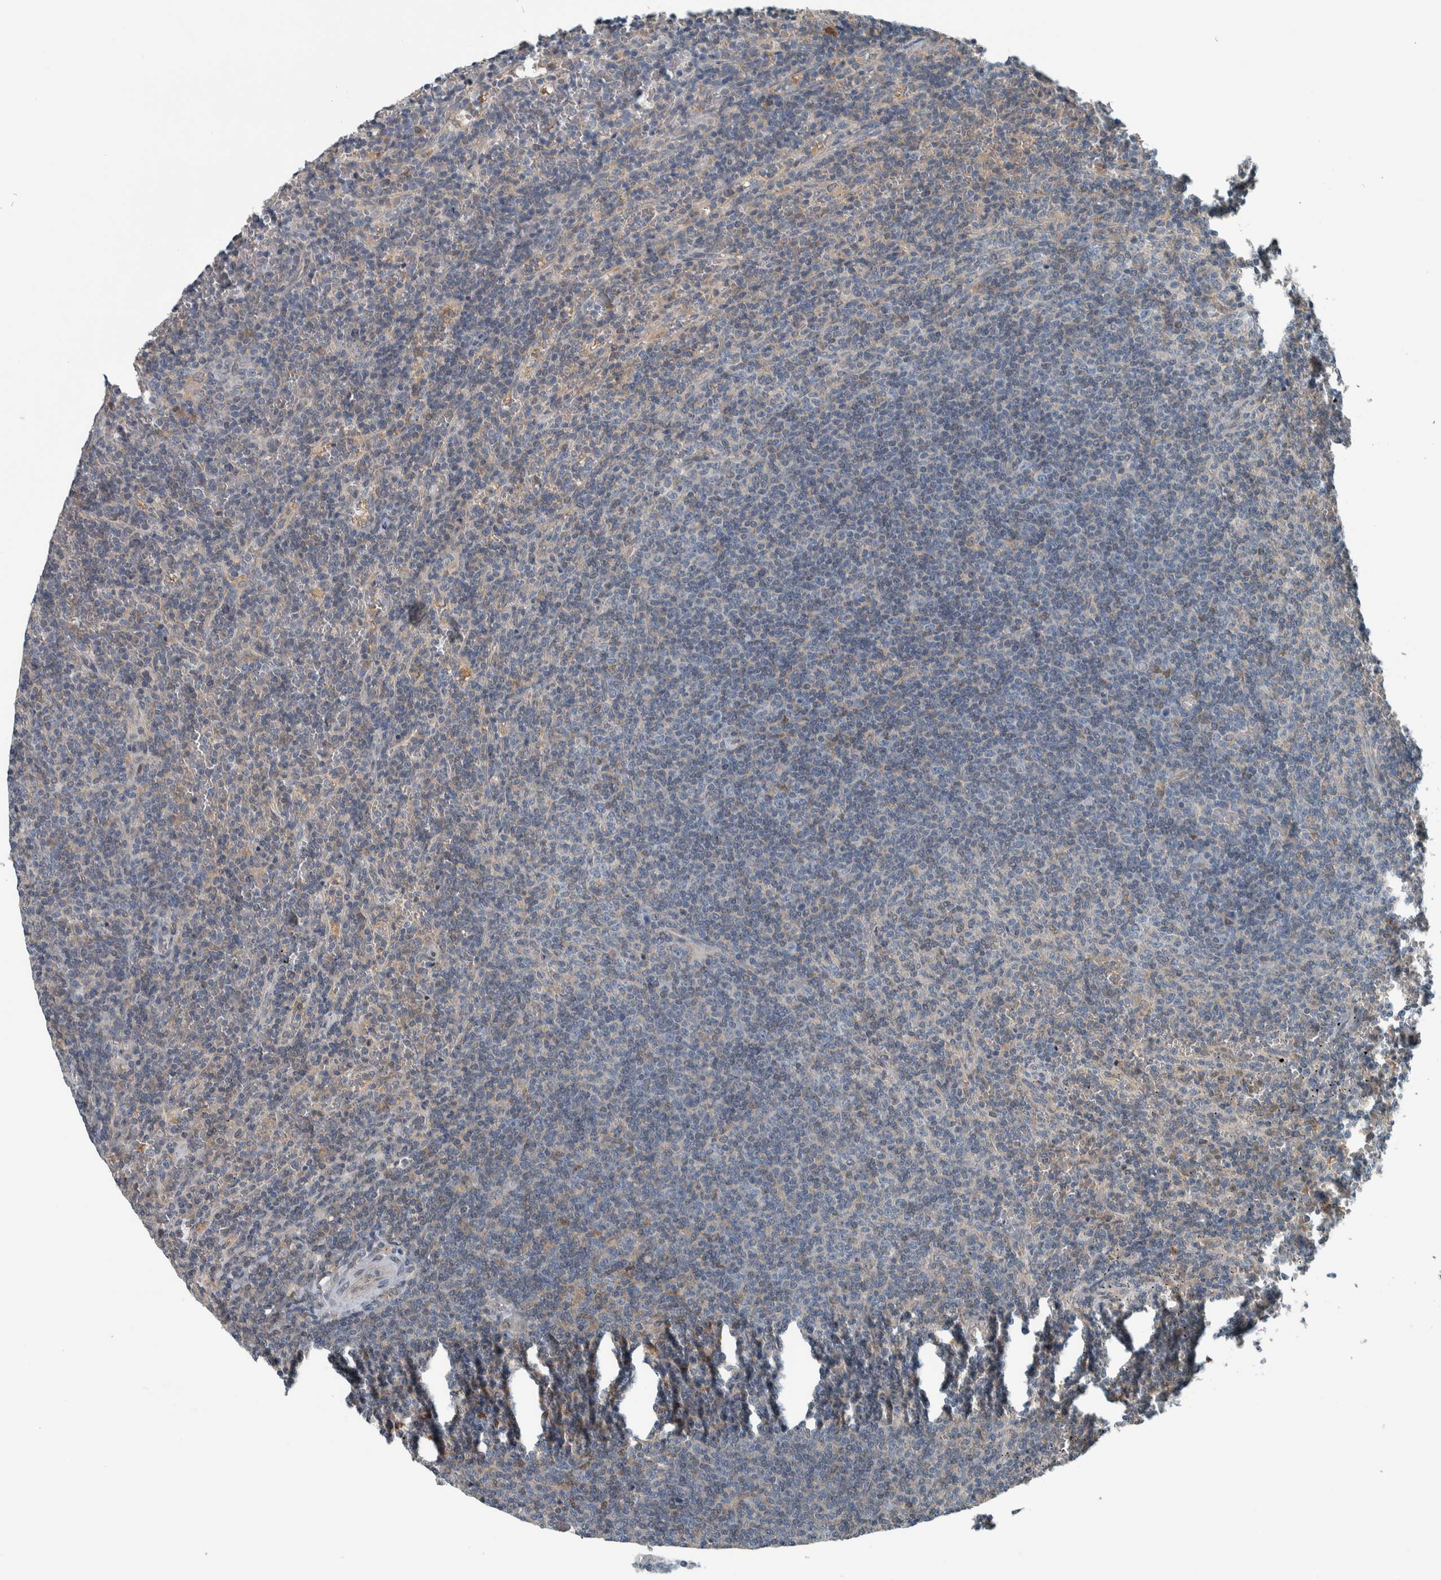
{"staining": {"intensity": "negative", "quantity": "none", "location": "none"}, "tissue": "lymphoma", "cell_type": "Tumor cells", "image_type": "cancer", "snomed": [{"axis": "morphology", "description": "Malignant lymphoma, non-Hodgkin's type, Low grade"}, {"axis": "topography", "description": "Spleen"}], "caption": "Tumor cells show no significant protein positivity in lymphoma.", "gene": "ALAD", "patient": {"sex": "female", "age": 50}}